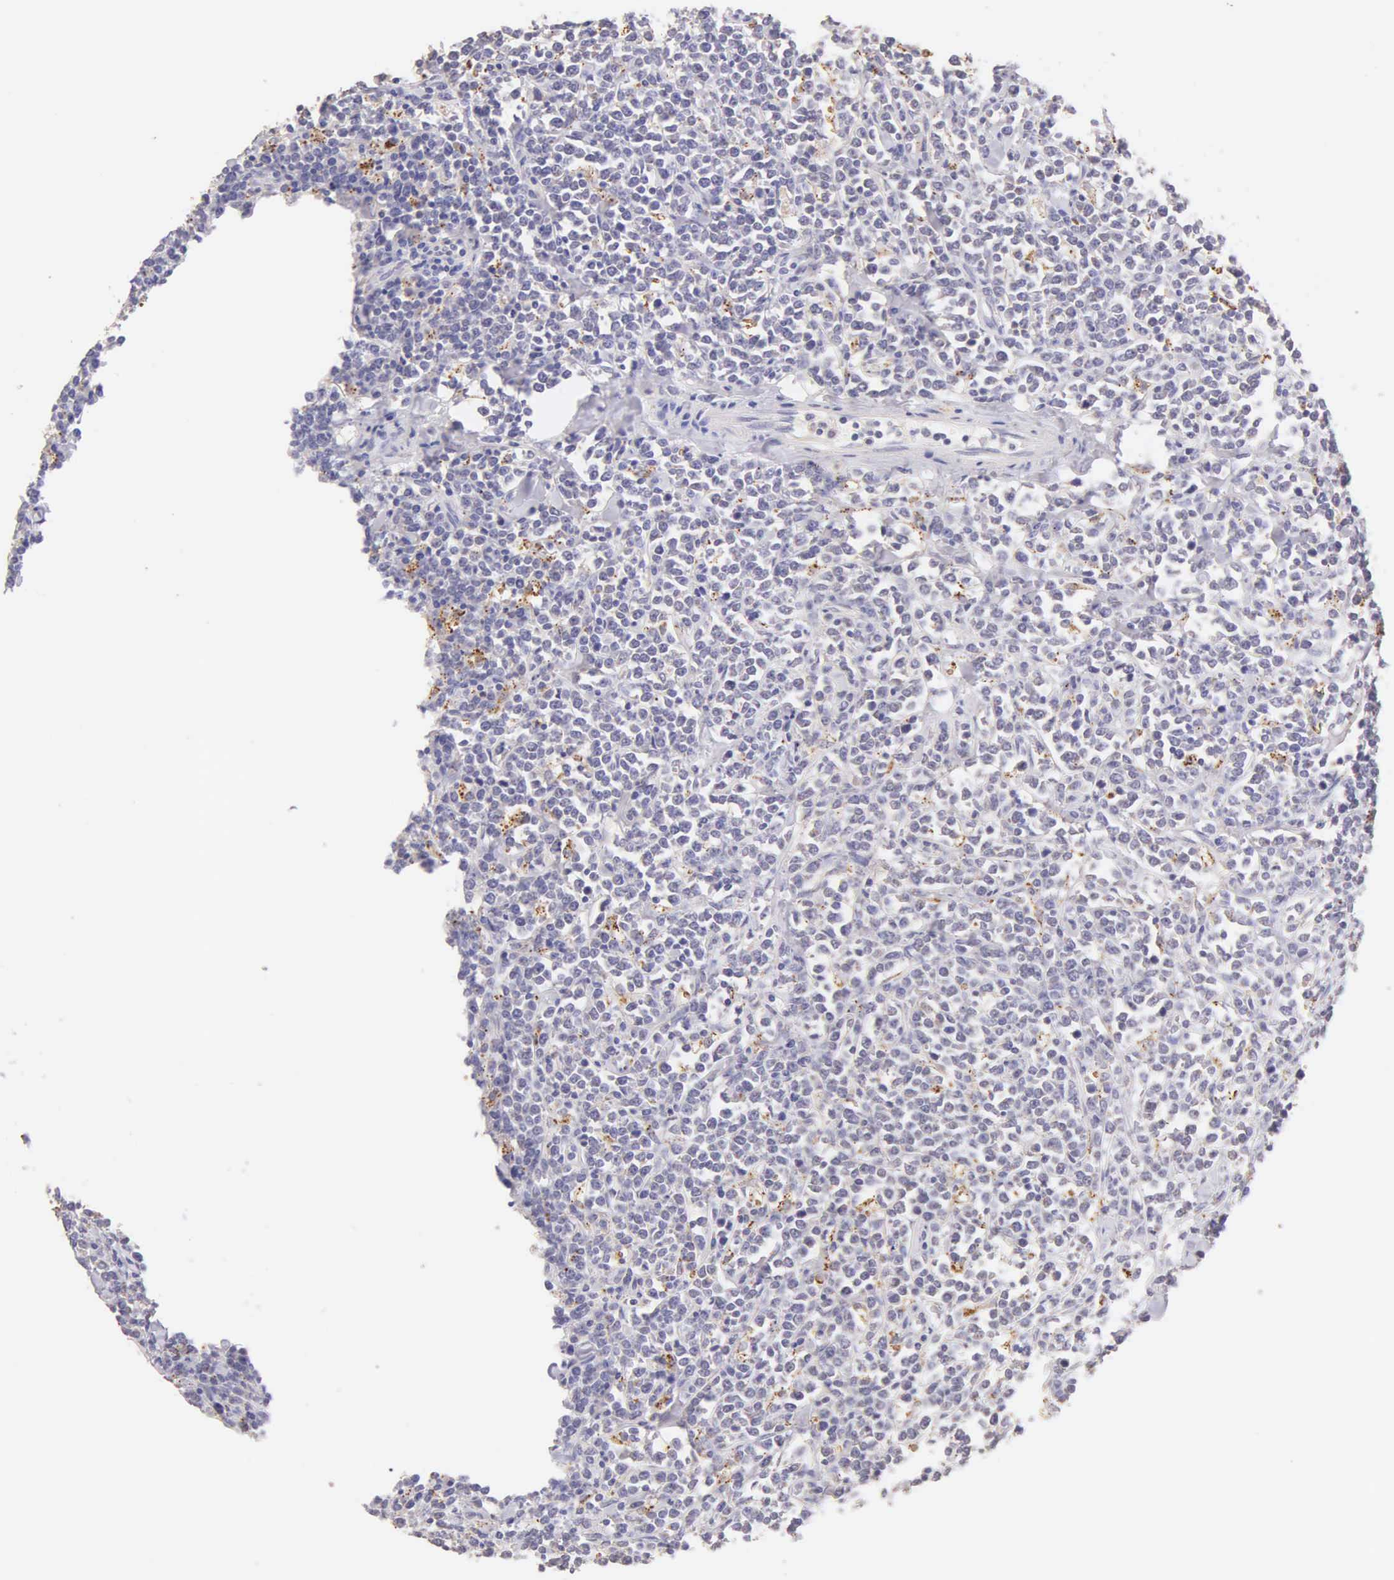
{"staining": {"intensity": "negative", "quantity": "none", "location": "none"}, "tissue": "lymphoma", "cell_type": "Tumor cells", "image_type": "cancer", "snomed": [{"axis": "morphology", "description": "Malignant lymphoma, non-Hodgkin's type, High grade"}, {"axis": "topography", "description": "Small intestine"}, {"axis": "topography", "description": "Colon"}], "caption": "An IHC histopathology image of lymphoma is shown. There is no staining in tumor cells of lymphoma. (Brightfield microscopy of DAB (3,3'-diaminobenzidine) immunohistochemistry at high magnification).", "gene": "ESR1", "patient": {"sex": "male", "age": 8}}